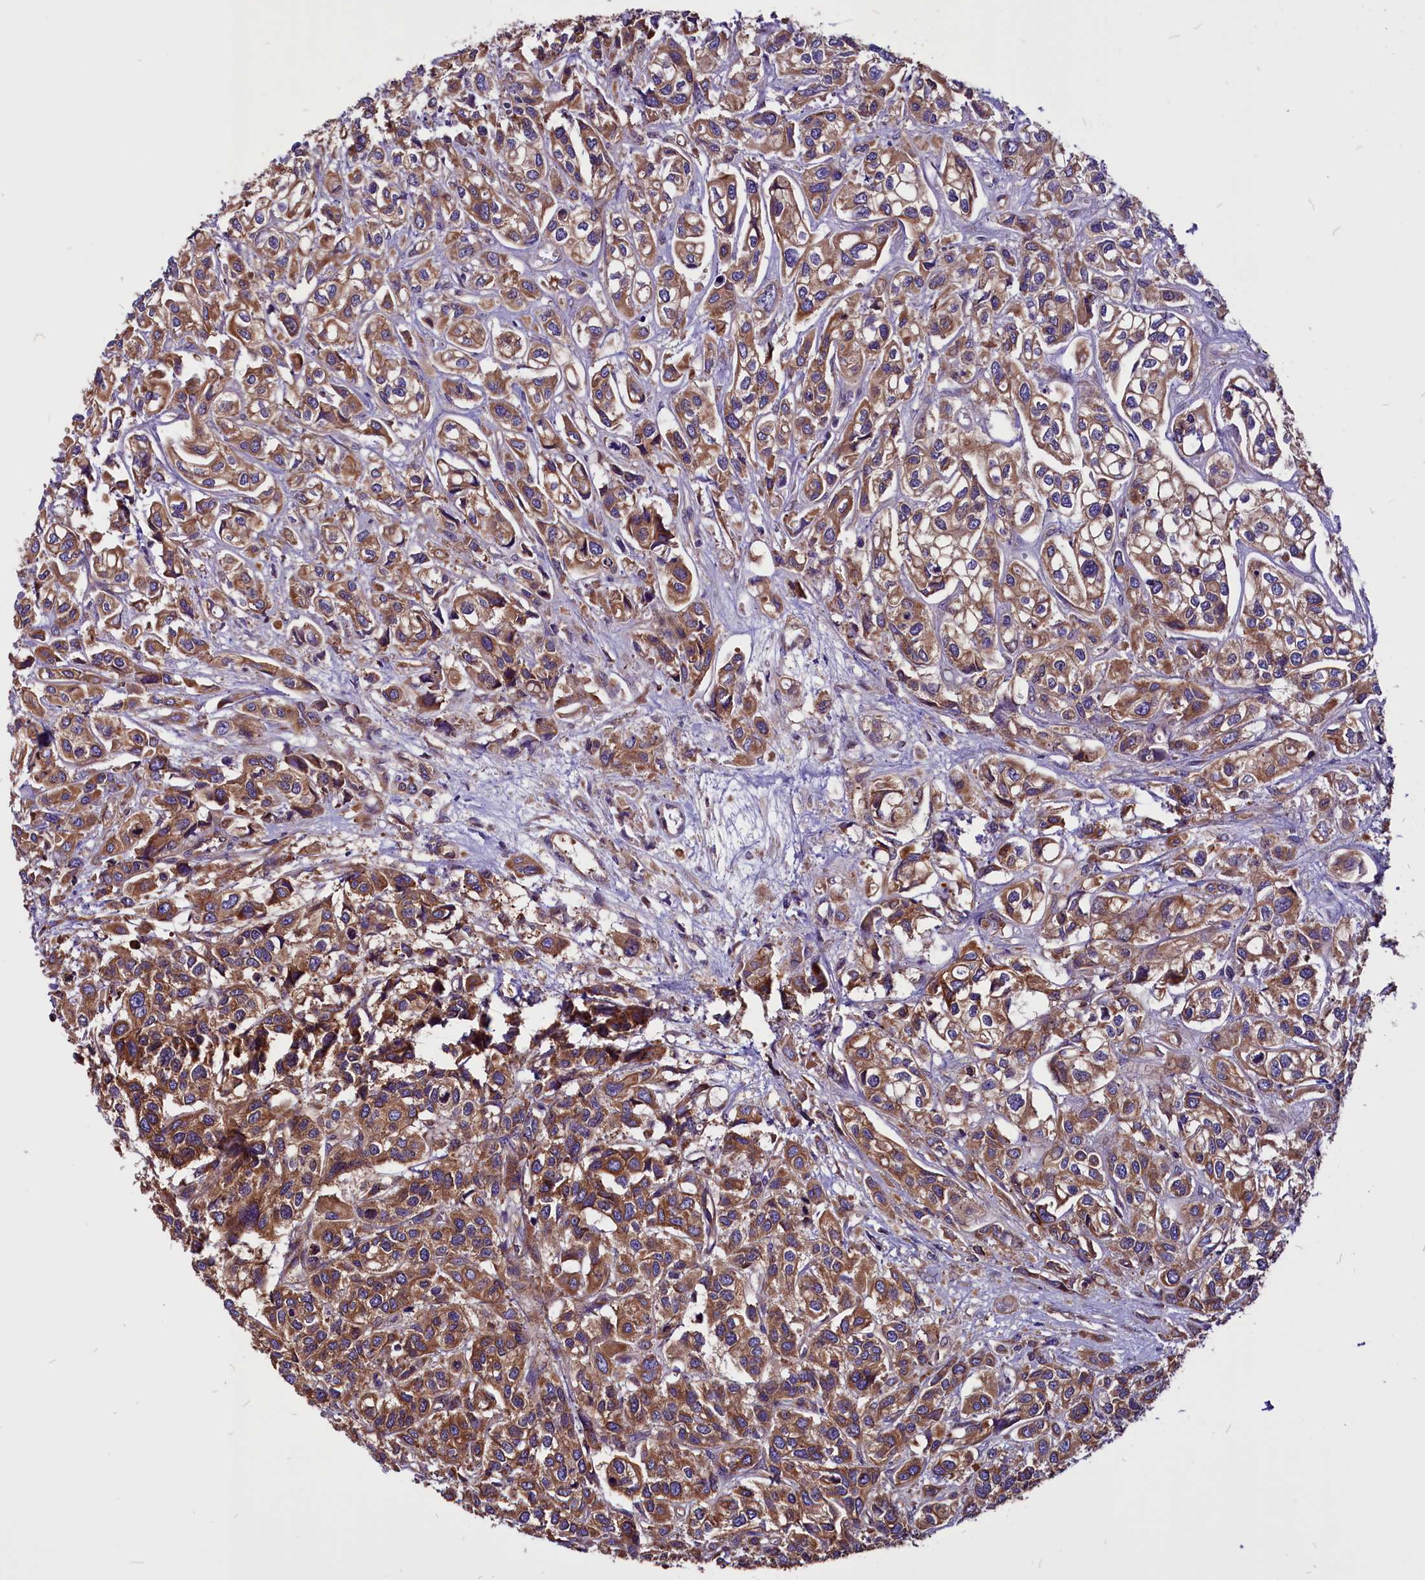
{"staining": {"intensity": "strong", "quantity": ">75%", "location": "cytoplasmic/membranous"}, "tissue": "urothelial cancer", "cell_type": "Tumor cells", "image_type": "cancer", "snomed": [{"axis": "morphology", "description": "Urothelial carcinoma, High grade"}, {"axis": "topography", "description": "Urinary bladder"}], "caption": "Approximately >75% of tumor cells in human high-grade urothelial carcinoma display strong cytoplasmic/membranous protein expression as visualized by brown immunohistochemical staining.", "gene": "EIF3G", "patient": {"sex": "male", "age": 67}}